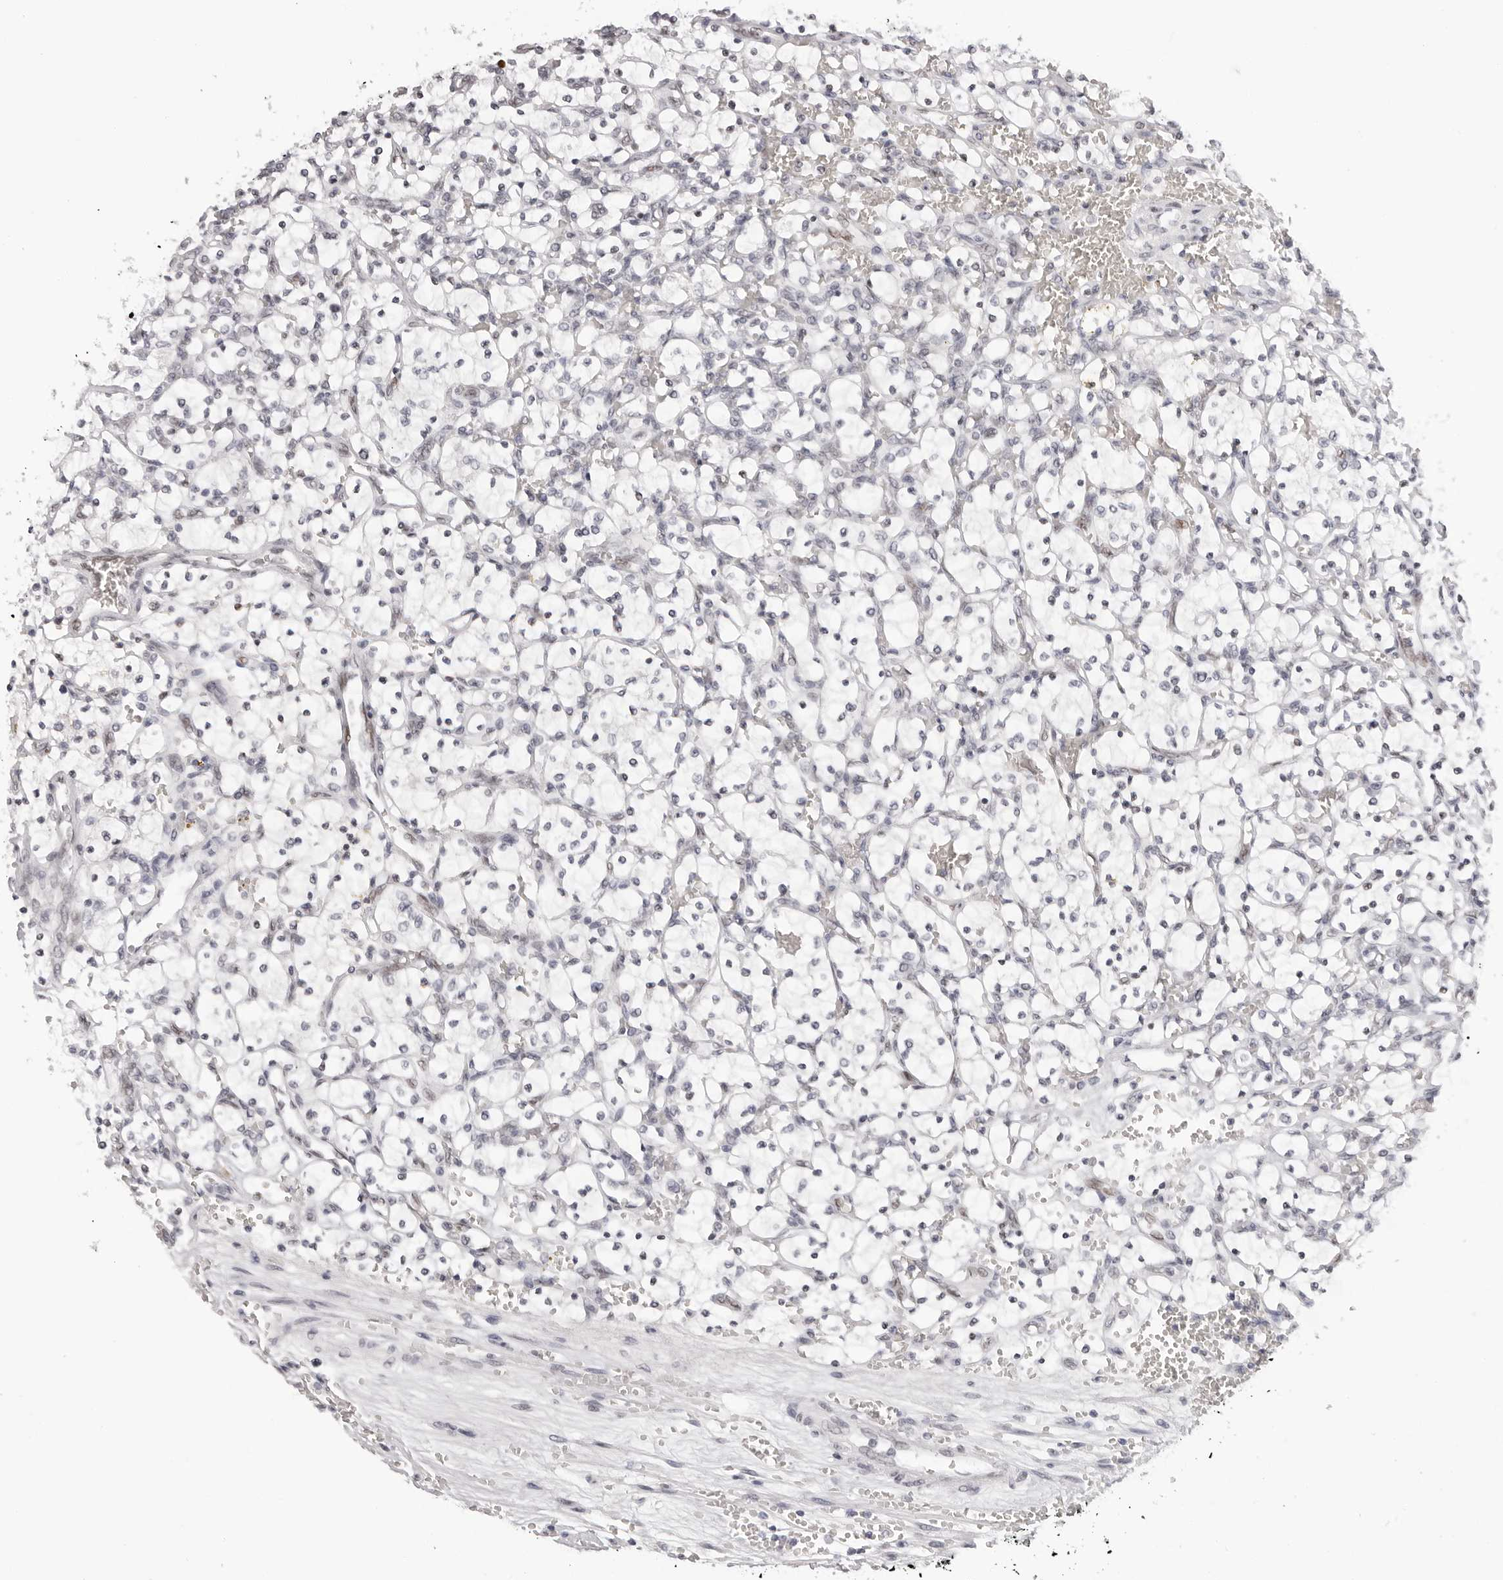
{"staining": {"intensity": "negative", "quantity": "none", "location": "none"}, "tissue": "renal cancer", "cell_type": "Tumor cells", "image_type": "cancer", "snomed": [{"axis": "morphology", "description": "Adenocarcinoma, NOS"}, {"axis": "topography", "description": "Kidney"}], "caption": "The photomicrograph reveals no staining of tumor cells in renal adenocarcinoma.", "gene": "MAFK", "patient": {"sex": "female", "age": 69}}